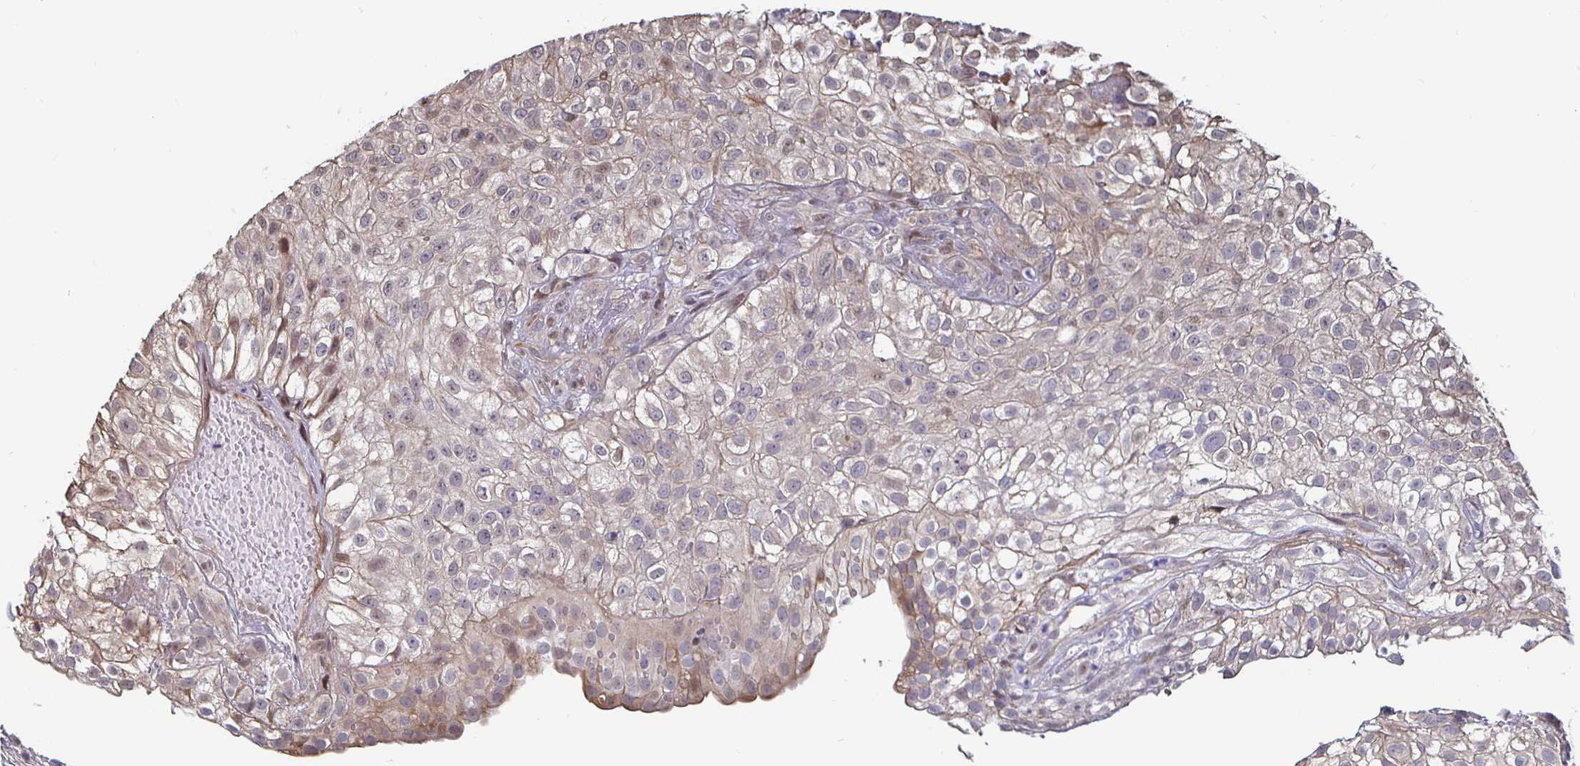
{"staining": {"intensity": "weak", "quantity": "<25%", "location": "cytoplasmic/membranous"}, "tissue": "urothelial cancer", "cell_type": "Tumor cells", "image_type": "cancer", "snomed": [{"axis": "morphology", "description": "Urothelial carcinoma, High grade"}, {"axis": "topography", "description": "Urinary bladder"}], "caption": "Immunohistochemistry of urothelial cancer displays no expression in tumor cells.", "gene": "CAPN11", "patient": {"sex": "male", "age": 56}}